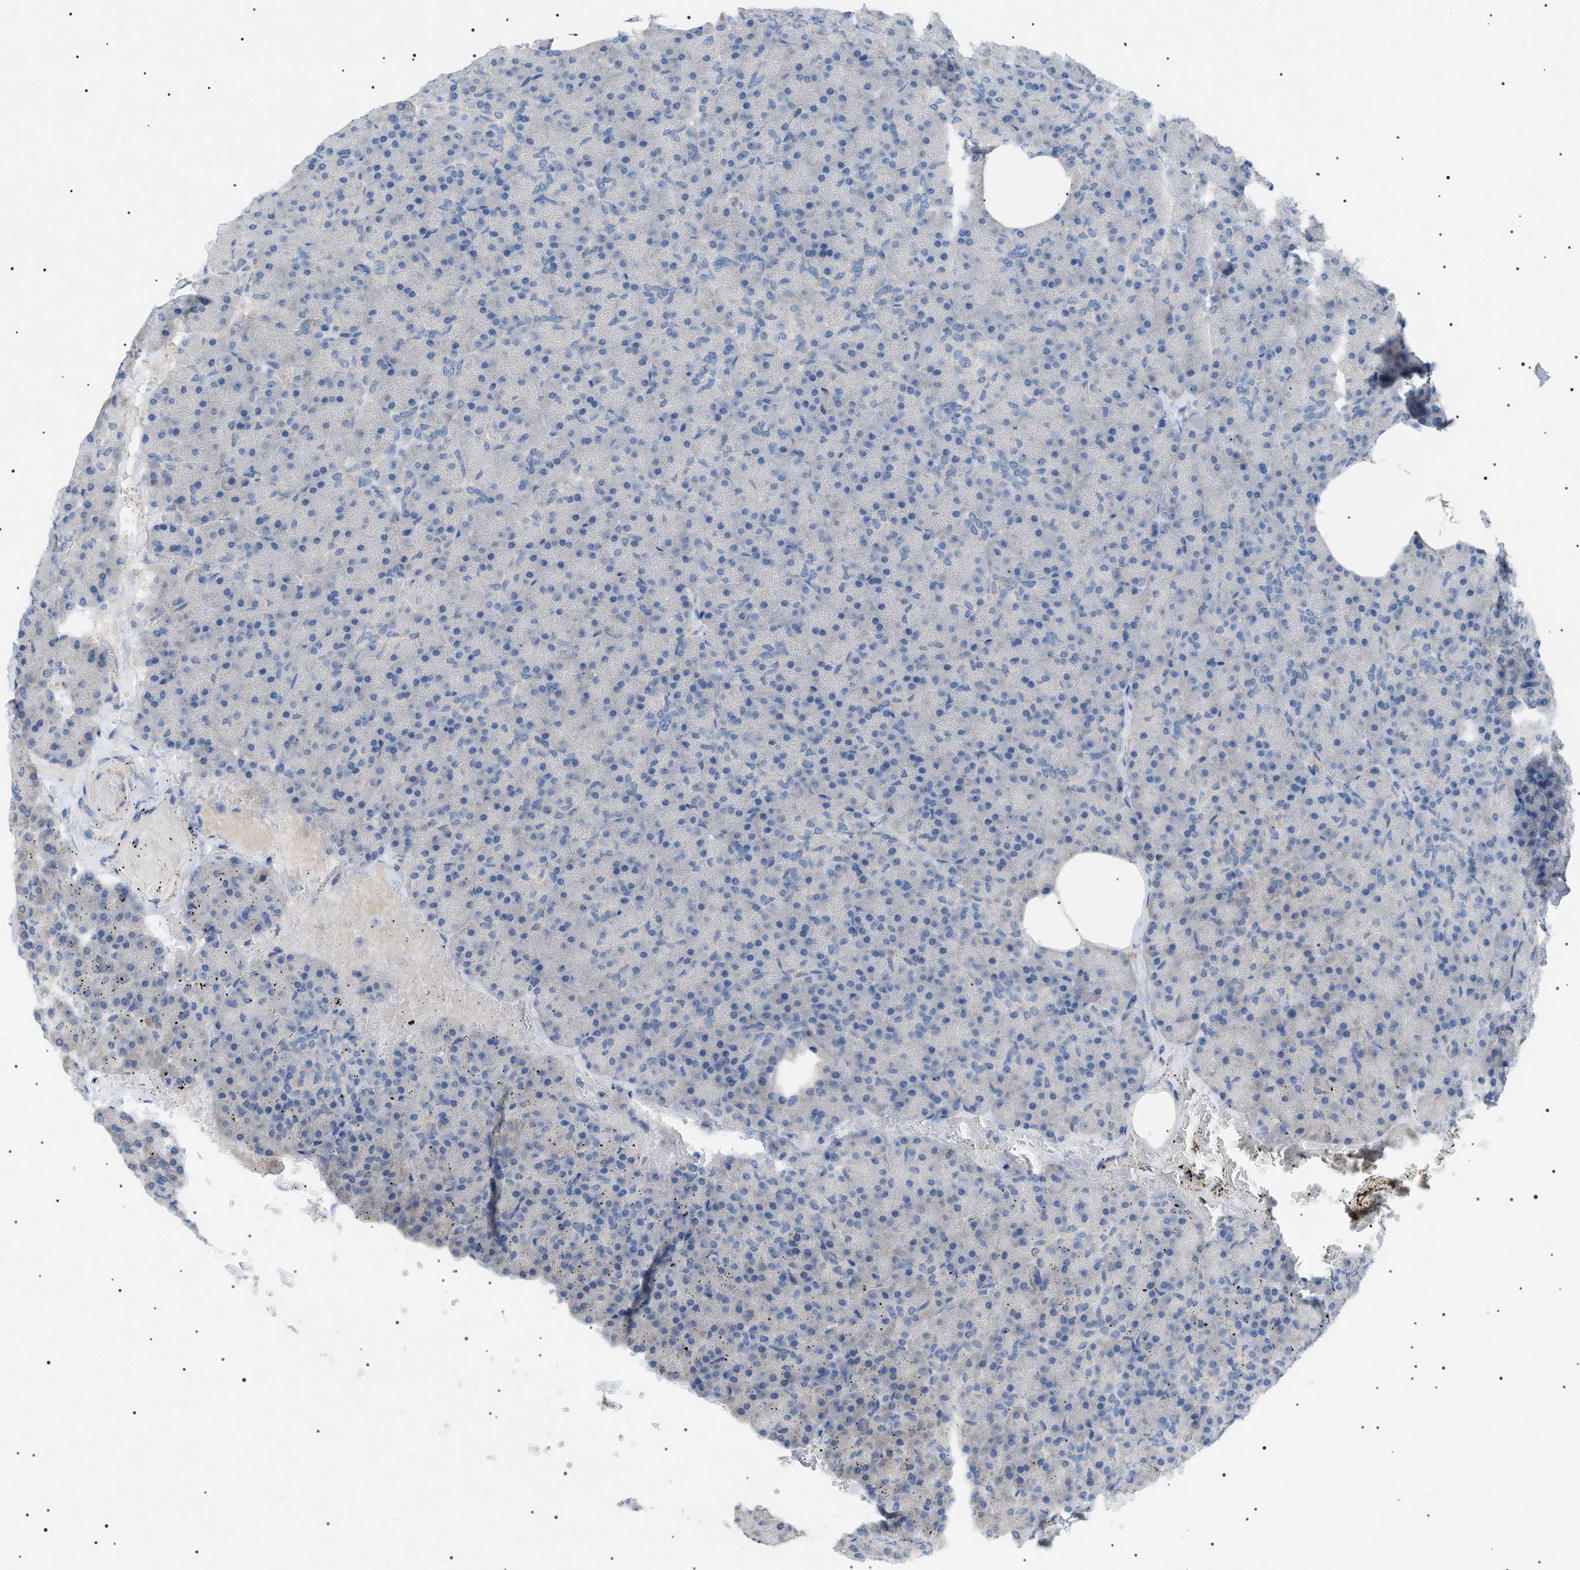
{"staining": {"intensity": "negative", "quantity": "none", "location": "none"}, "tissue": "pancreas", "cell_type": "Exocrine glandular cells", "image_type": "normal", "snomed": [{"axis": "morphology", "description": "Normal tissue, NOS"}, {"axis": "topography", "description": "Pancreas"}], "caption": "High power microscopy image of an immunohistochemistry image of benign pancreas, revealing no significant positivity in exocrine glandular cells.", "gene": "ADAMTS1", "patient": {"sex": "female", "age": 35}}